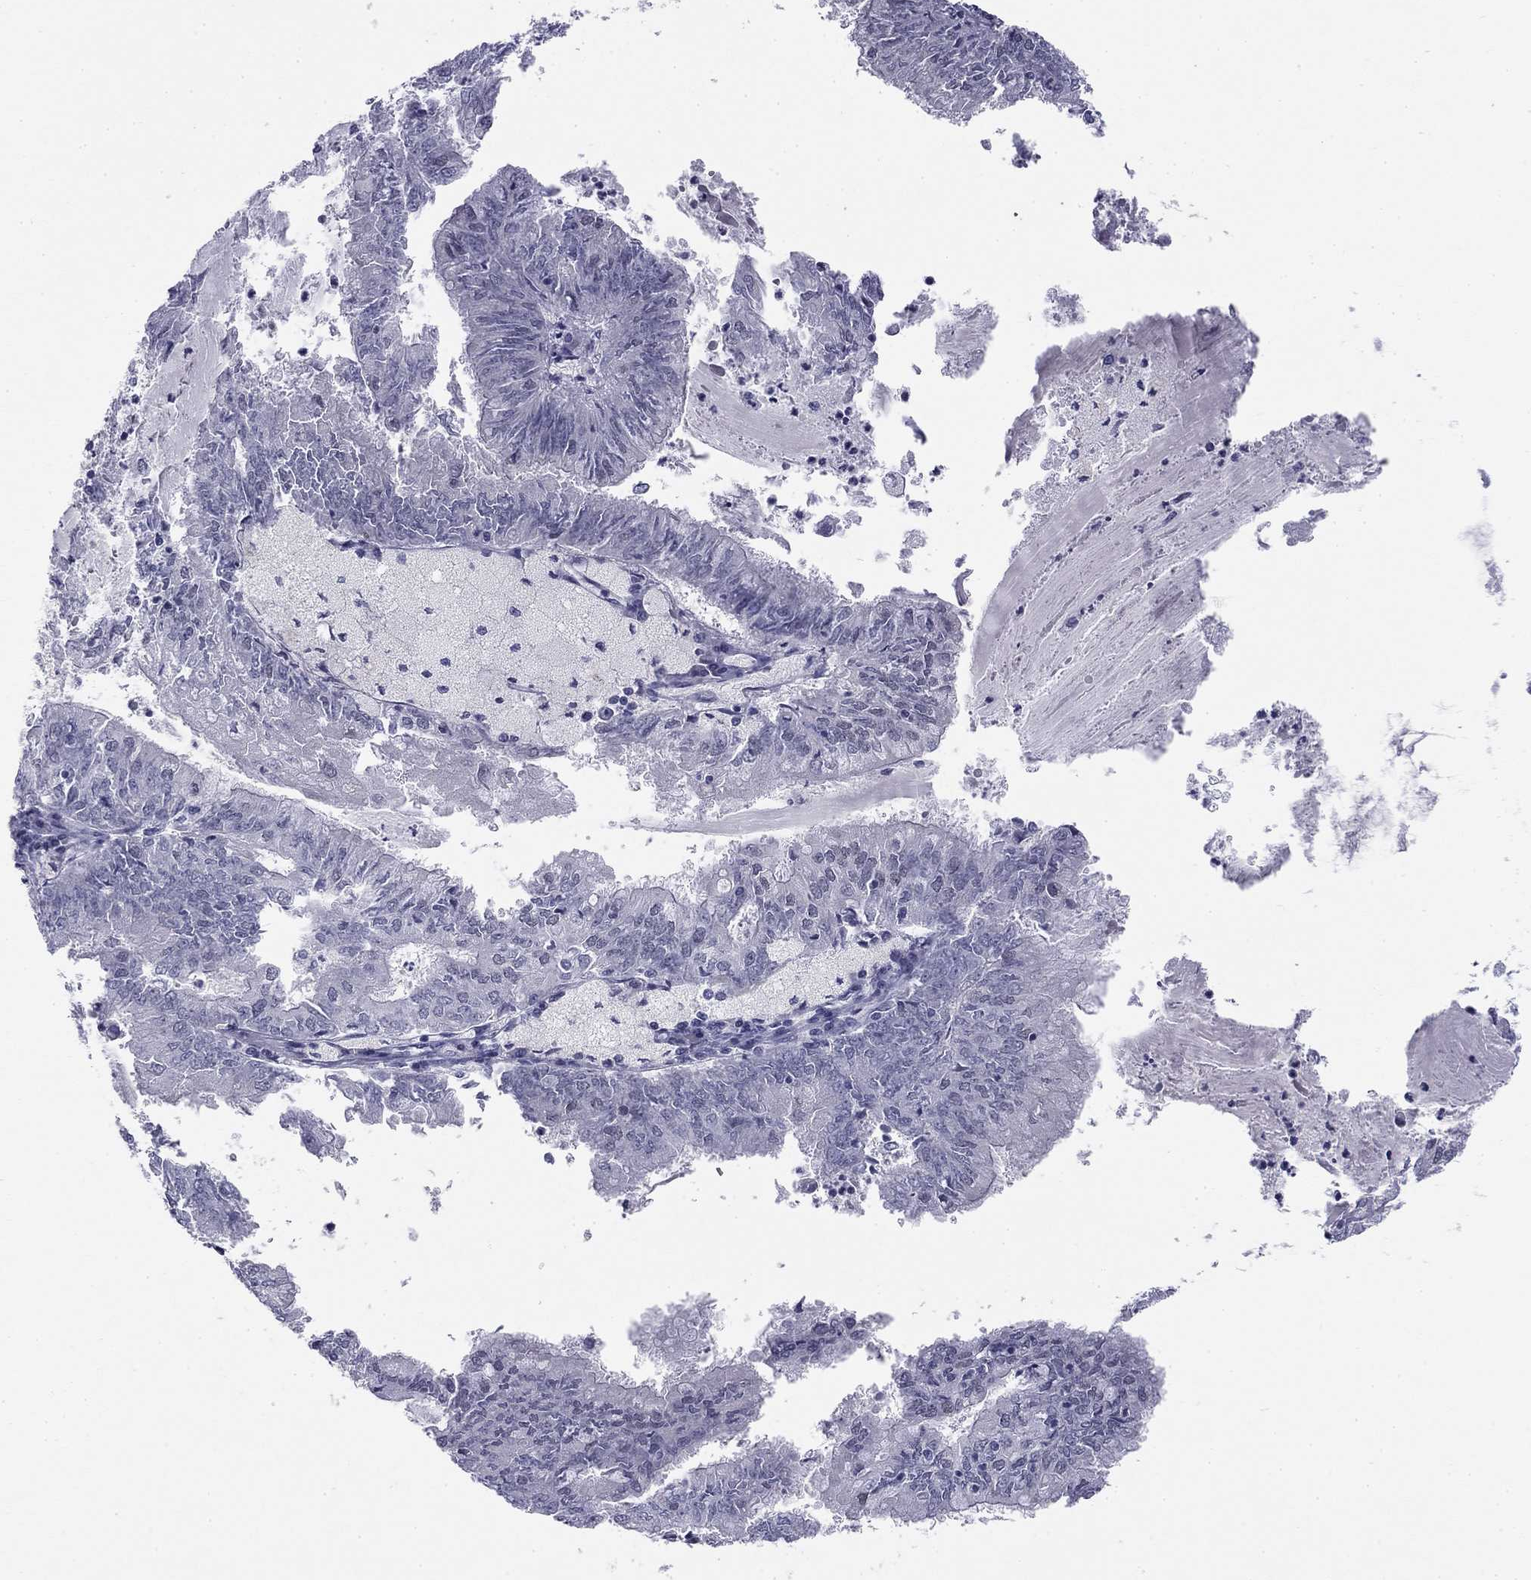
{"staining": {"intensity": "negative", "quantity": "none", "location": "none"}, "tissue": "endometrial cancer", "cell_type": "Tumor cells", "image_type": "cancer", "snomed": [{"axis": "morphology", "description": "Adenocarcinoma, NOS"}, {"axis": "topography", "description": "Endometrium"}], "caption": "Immunohistochemistry histopathology image of human adenocarcinoma (endometrial) stained for a protein (brown), which reveals no expression in tumor cells.", "gene": "TFAP2B", "patient": {"sex": "female", "age": 57}}